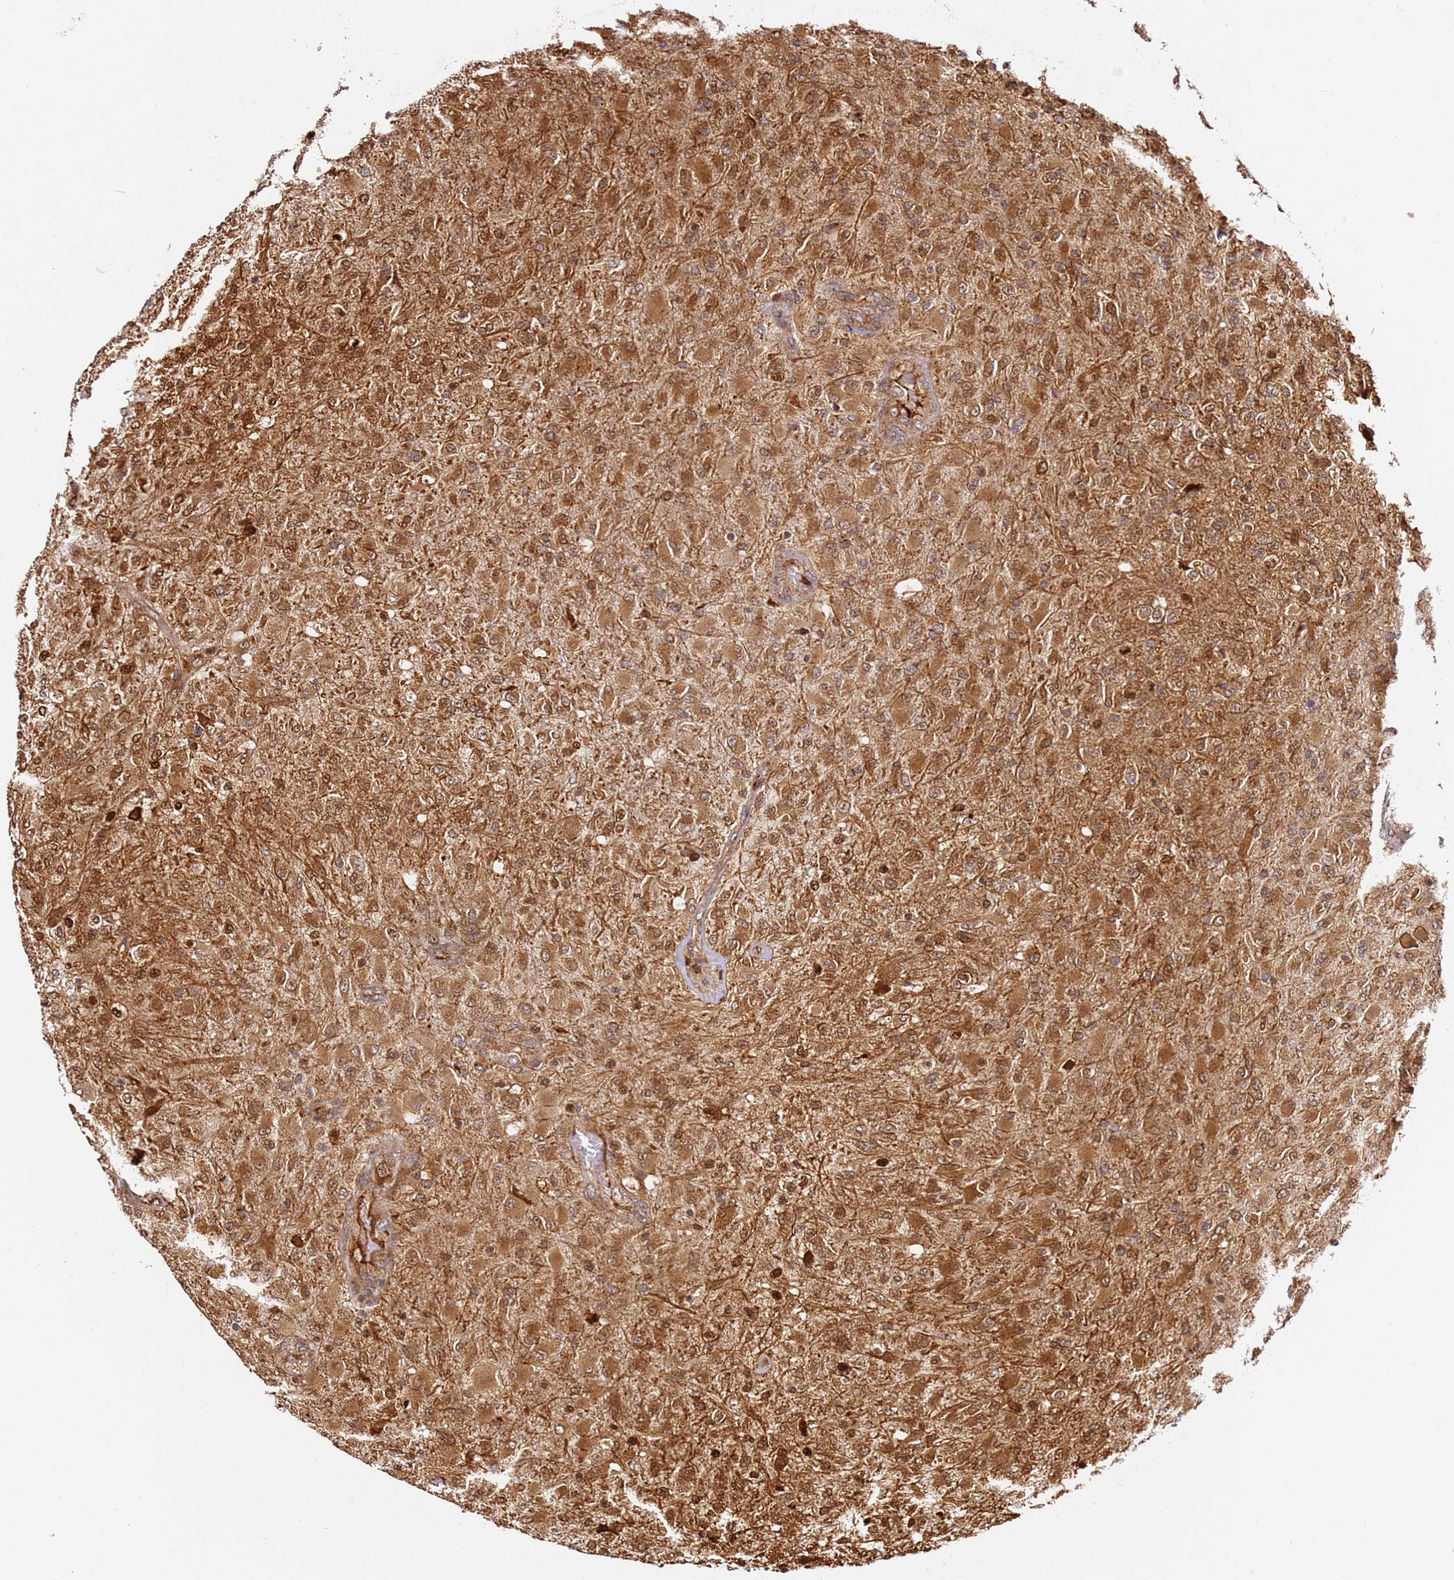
{"staining": {"intensity": "moderate", "quantity": ">75%", "location": "cytoplasmic/membranous,nuclear"}, "tissue": "glioma", "cell_type": "Tumor cells", "image_type": "cancer", "snomed": [{"axis": "morphology", "description": "Glioma, malignant, Low grade"}, {"axis": "topography", "description": "Brain"}], "caption": "Protein staining by IHC demonstrates moderate cytoplasmic/membranous and nuclear positivity in approximately >75% of tumor cells in glioma.", "gene": "SMOX", "patient": {"sex": "male", "age": 65}}